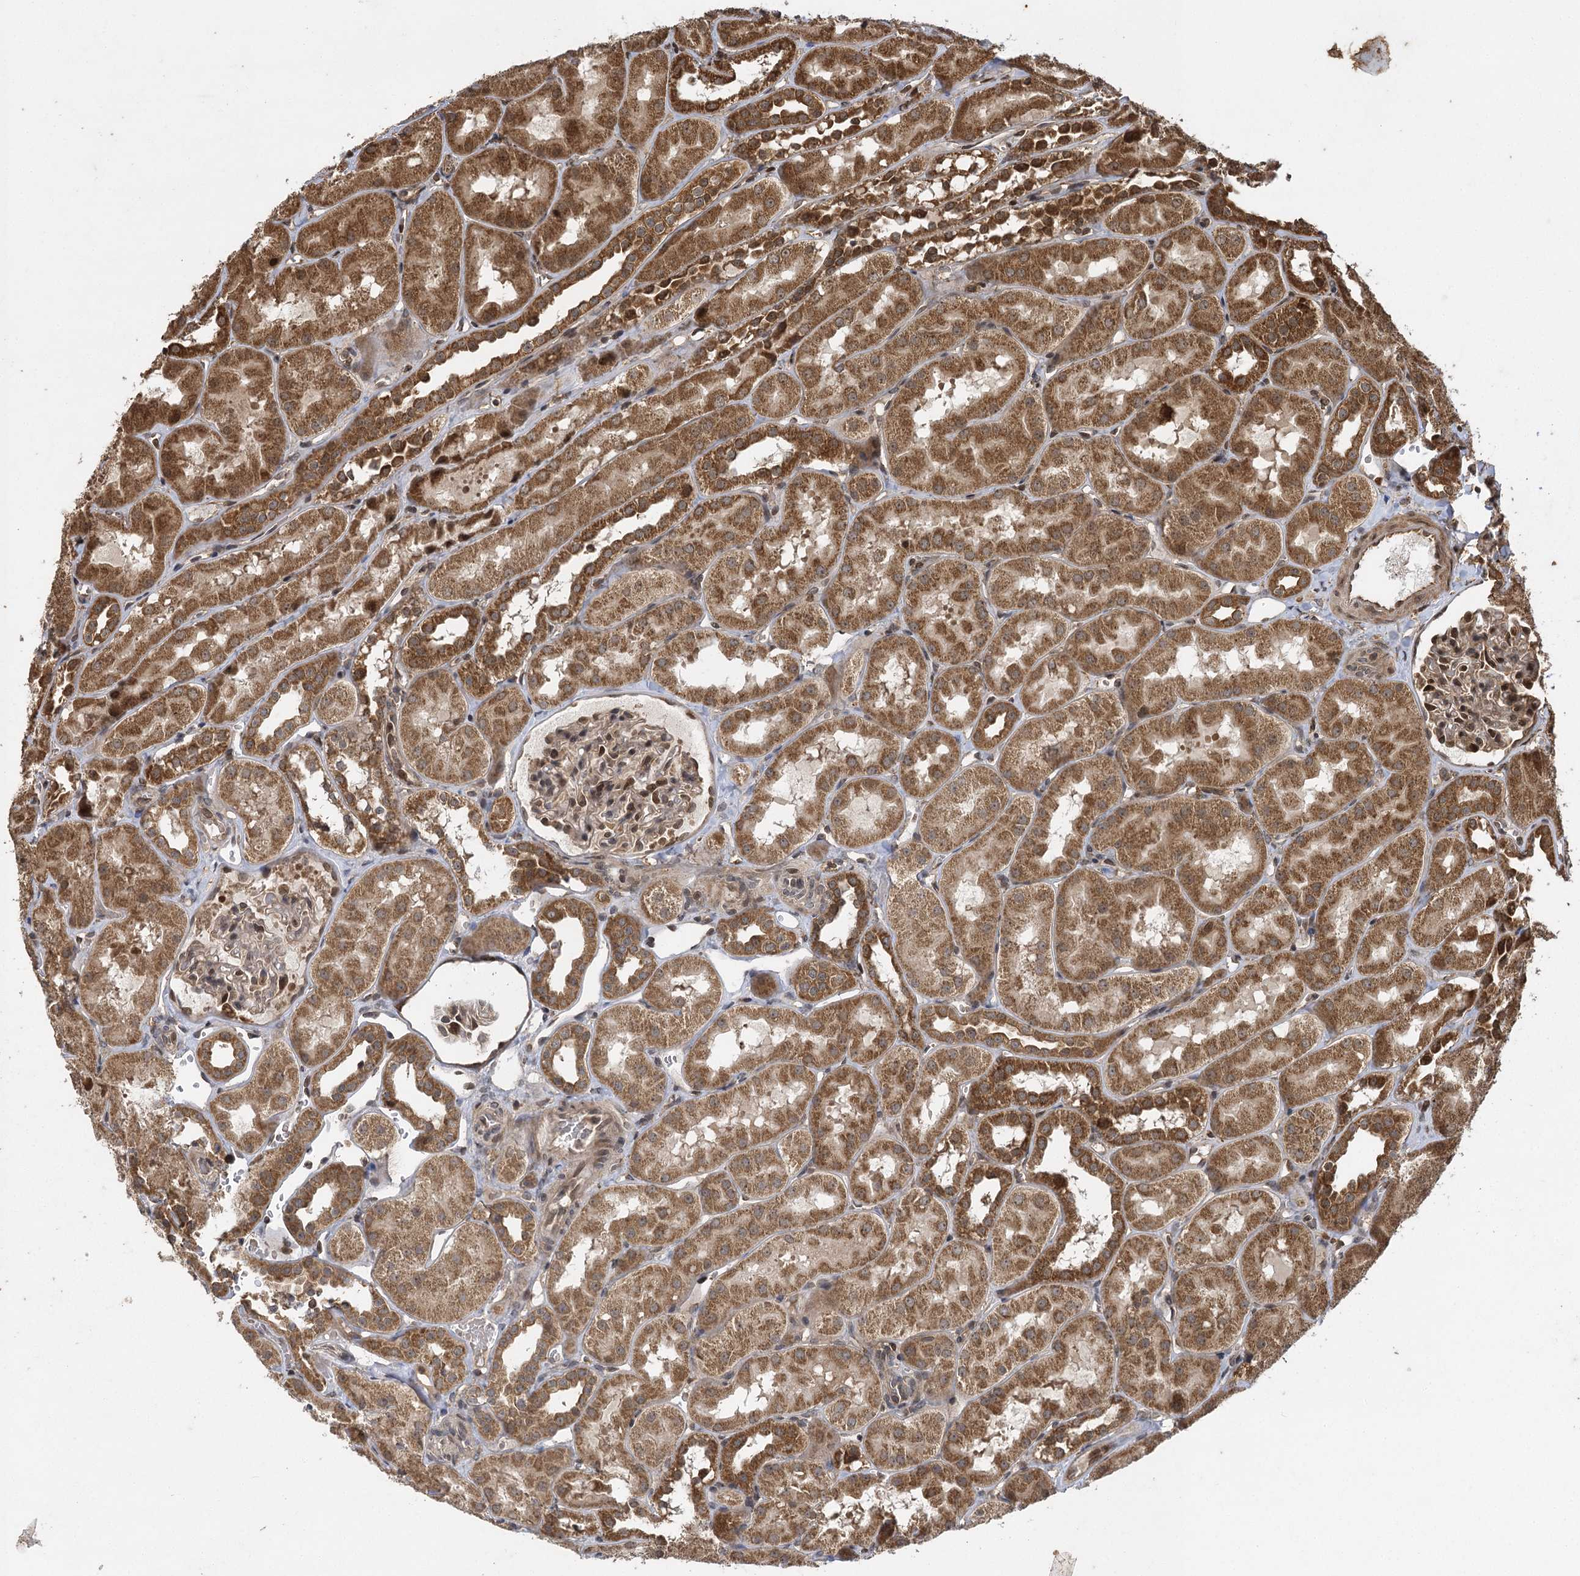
{"staining": {"intensity": "moderate", "quantity": "25%-75%", "location": "cytoplasmic/membranous,nuclear"}, "tissue": "kidney", "cell_type": "Cells in glomeruli", "image_type": "normal", "snomed": [{"axis": "morphology", "description": "Normal tissue, NOS"}, {"axis": "topography", "description": "Kidney"}, {"axis": "topography", "description": "Urinary bladder"}], "caption": "Kidney stained for a protein (brown) shows moderate cytoplasmic/membranous,nuclear positive positivity in about 25%-75% of cells in glomeruli.", "gene": "IL11RA", "patient": {"sex": "male", "age": 16}}